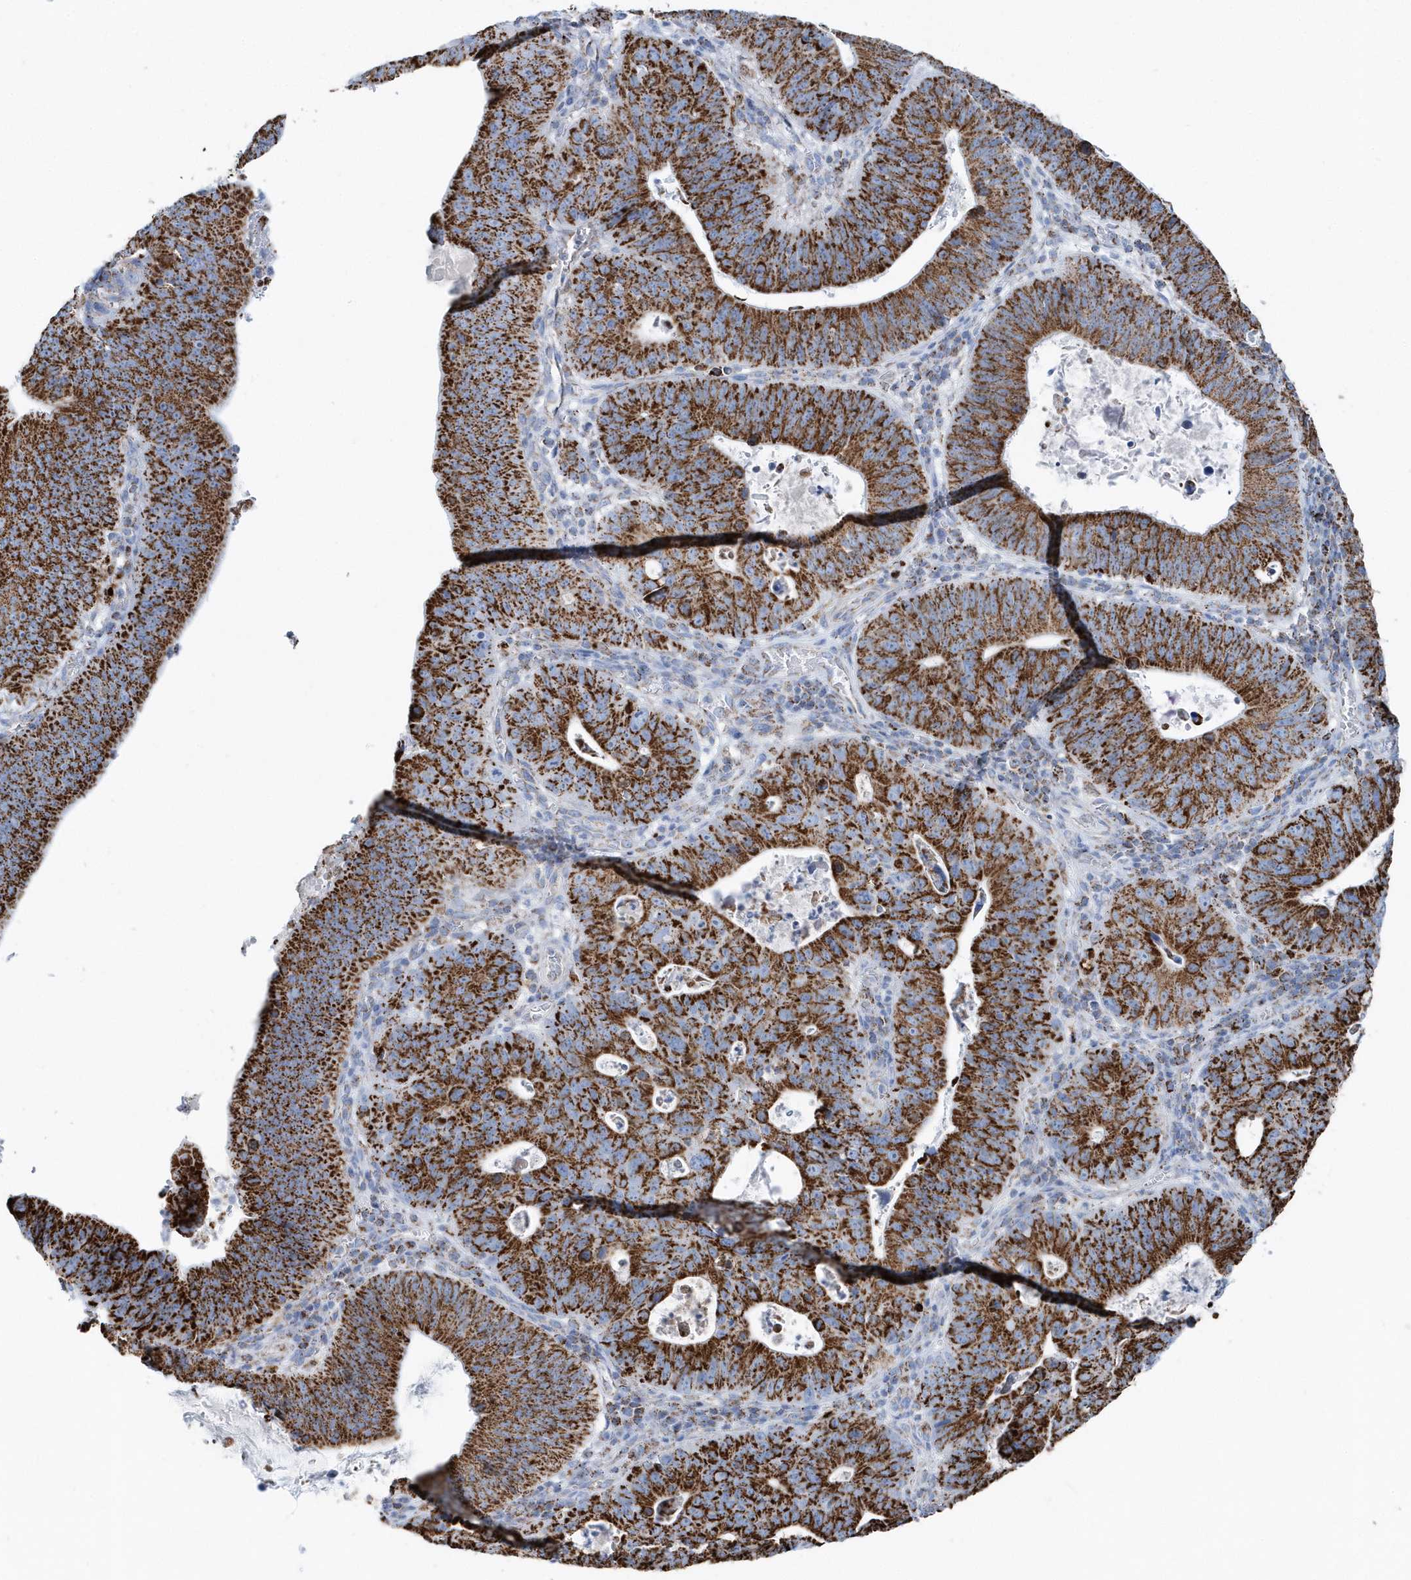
{"staining": {"intensity": "strong", "quantity": ">75%", "location": "cytoplasmic/membranous"}, "tissue": "stomach cancer", "cell_type": "Tumor cells", "image_type": "cancer", "snomed": [{"axis": "morphology", "description": "Adenocarcinoma, NOS"}, {"axis": "topography", "description": "Stomach"}], "caption": "Protein staining by immunohistochemistry shows strong cytoplasmic/membranous expression in approximately >75% of tumor cells in adenocarcinoma (stomach). Immunohistochemistry (ihc) stains the protein in brown and the nuclei are stained blue.", "gene": "TMCO6", "patient": {"sex": "male", "age": 59}}